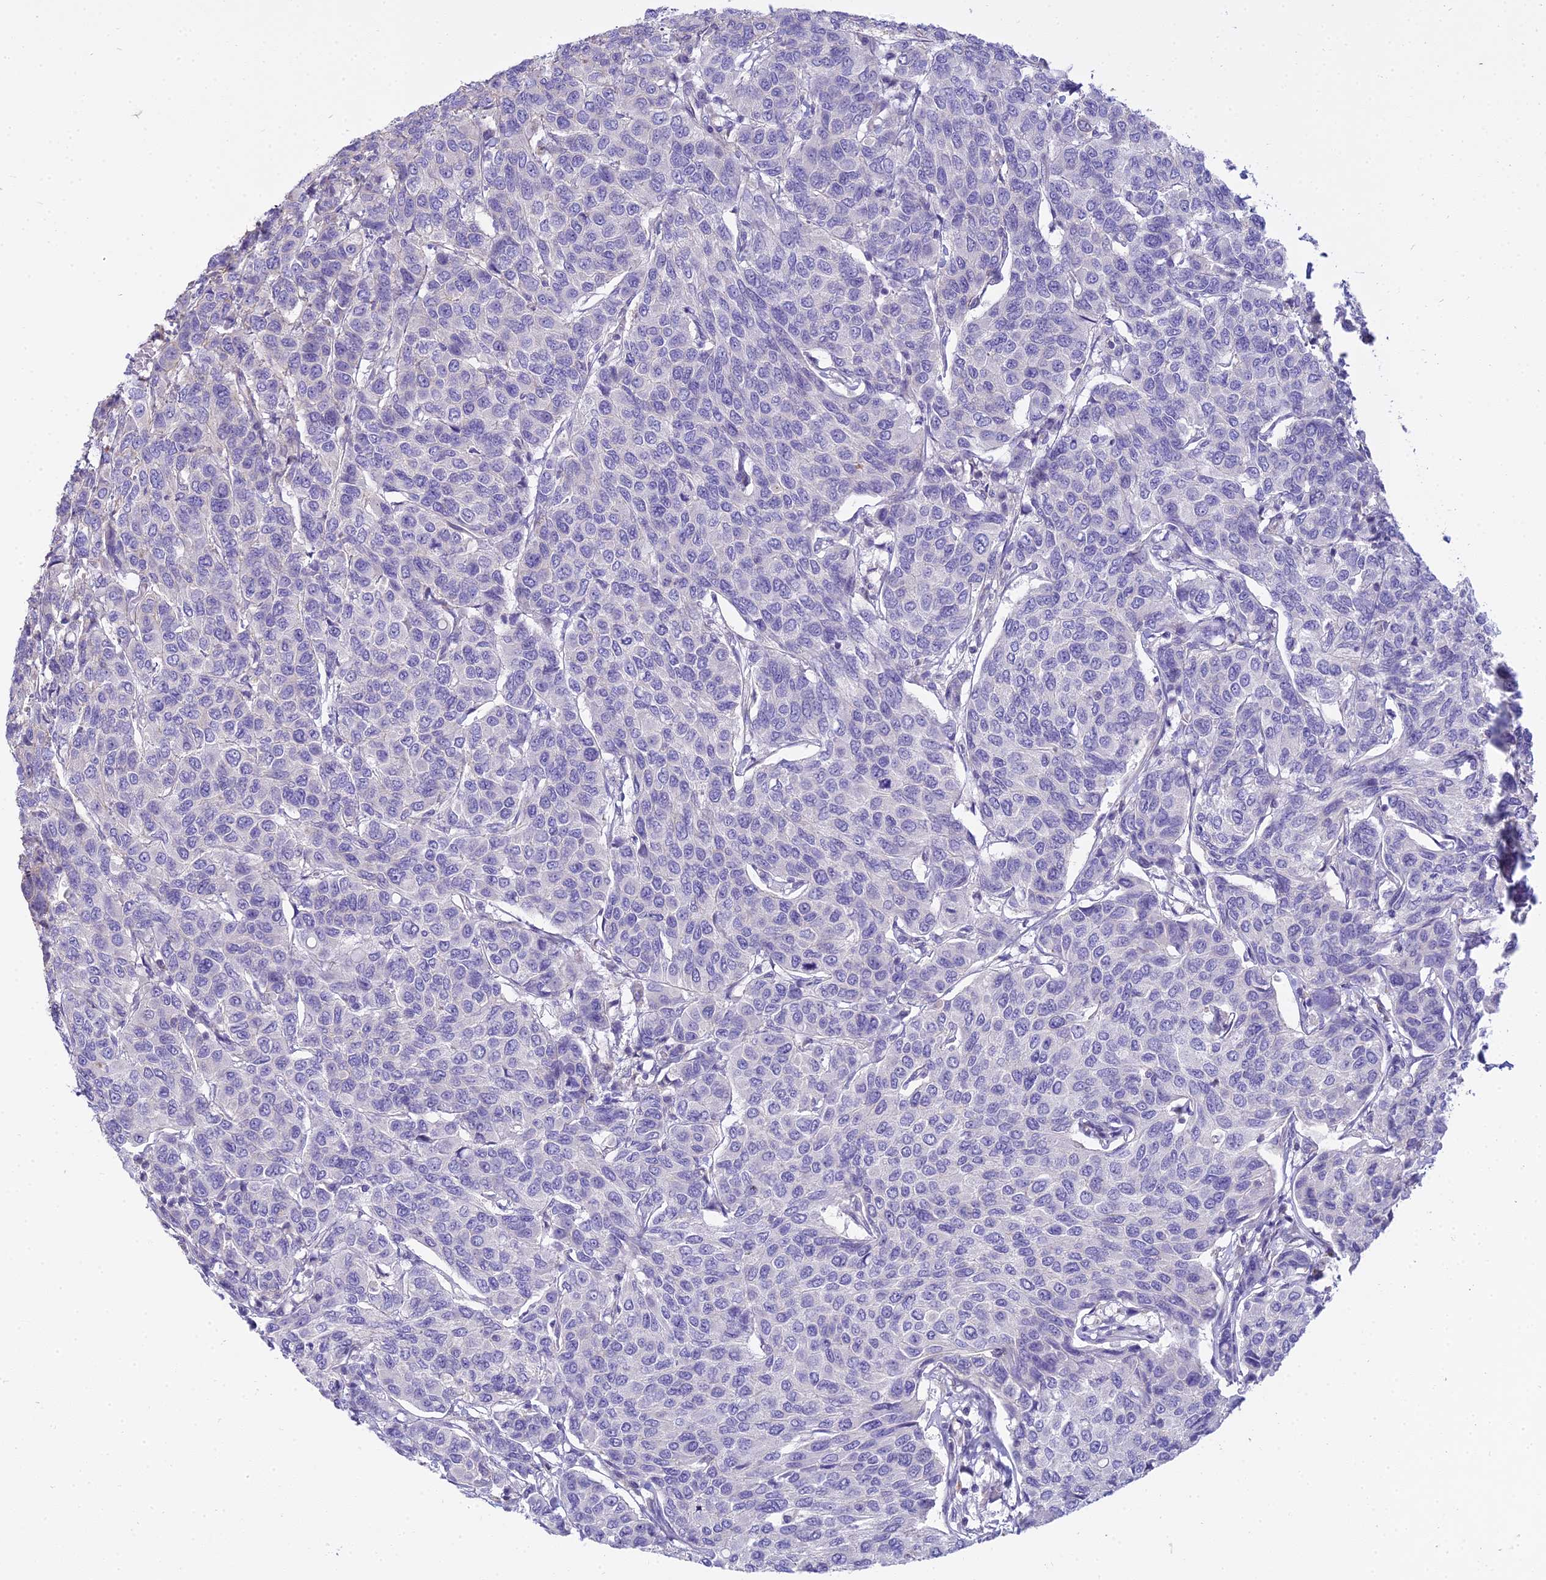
{"staining": {"intensity": "negative", "quantity": "none", "location": "none"}, "tissue": "breast cancer", "cell_type": "Tumor cells", "image_type": "cancer", "snomed": [{"axis": "morphology", "description": "Duct carcinoma"}, {"axis": "topography", "description": "Breast"}], "caption": "High magnification brightfield microscopy of infiltrating ductal carcinoma (breast) stained with DAB (3,3'-diaminobenzidine) (brown) and counterstained with hematoxylin (blue): tumor cells show no significant expression.", "gene": "SMIM24", "patient": {"sex": "female", "age": 55}}